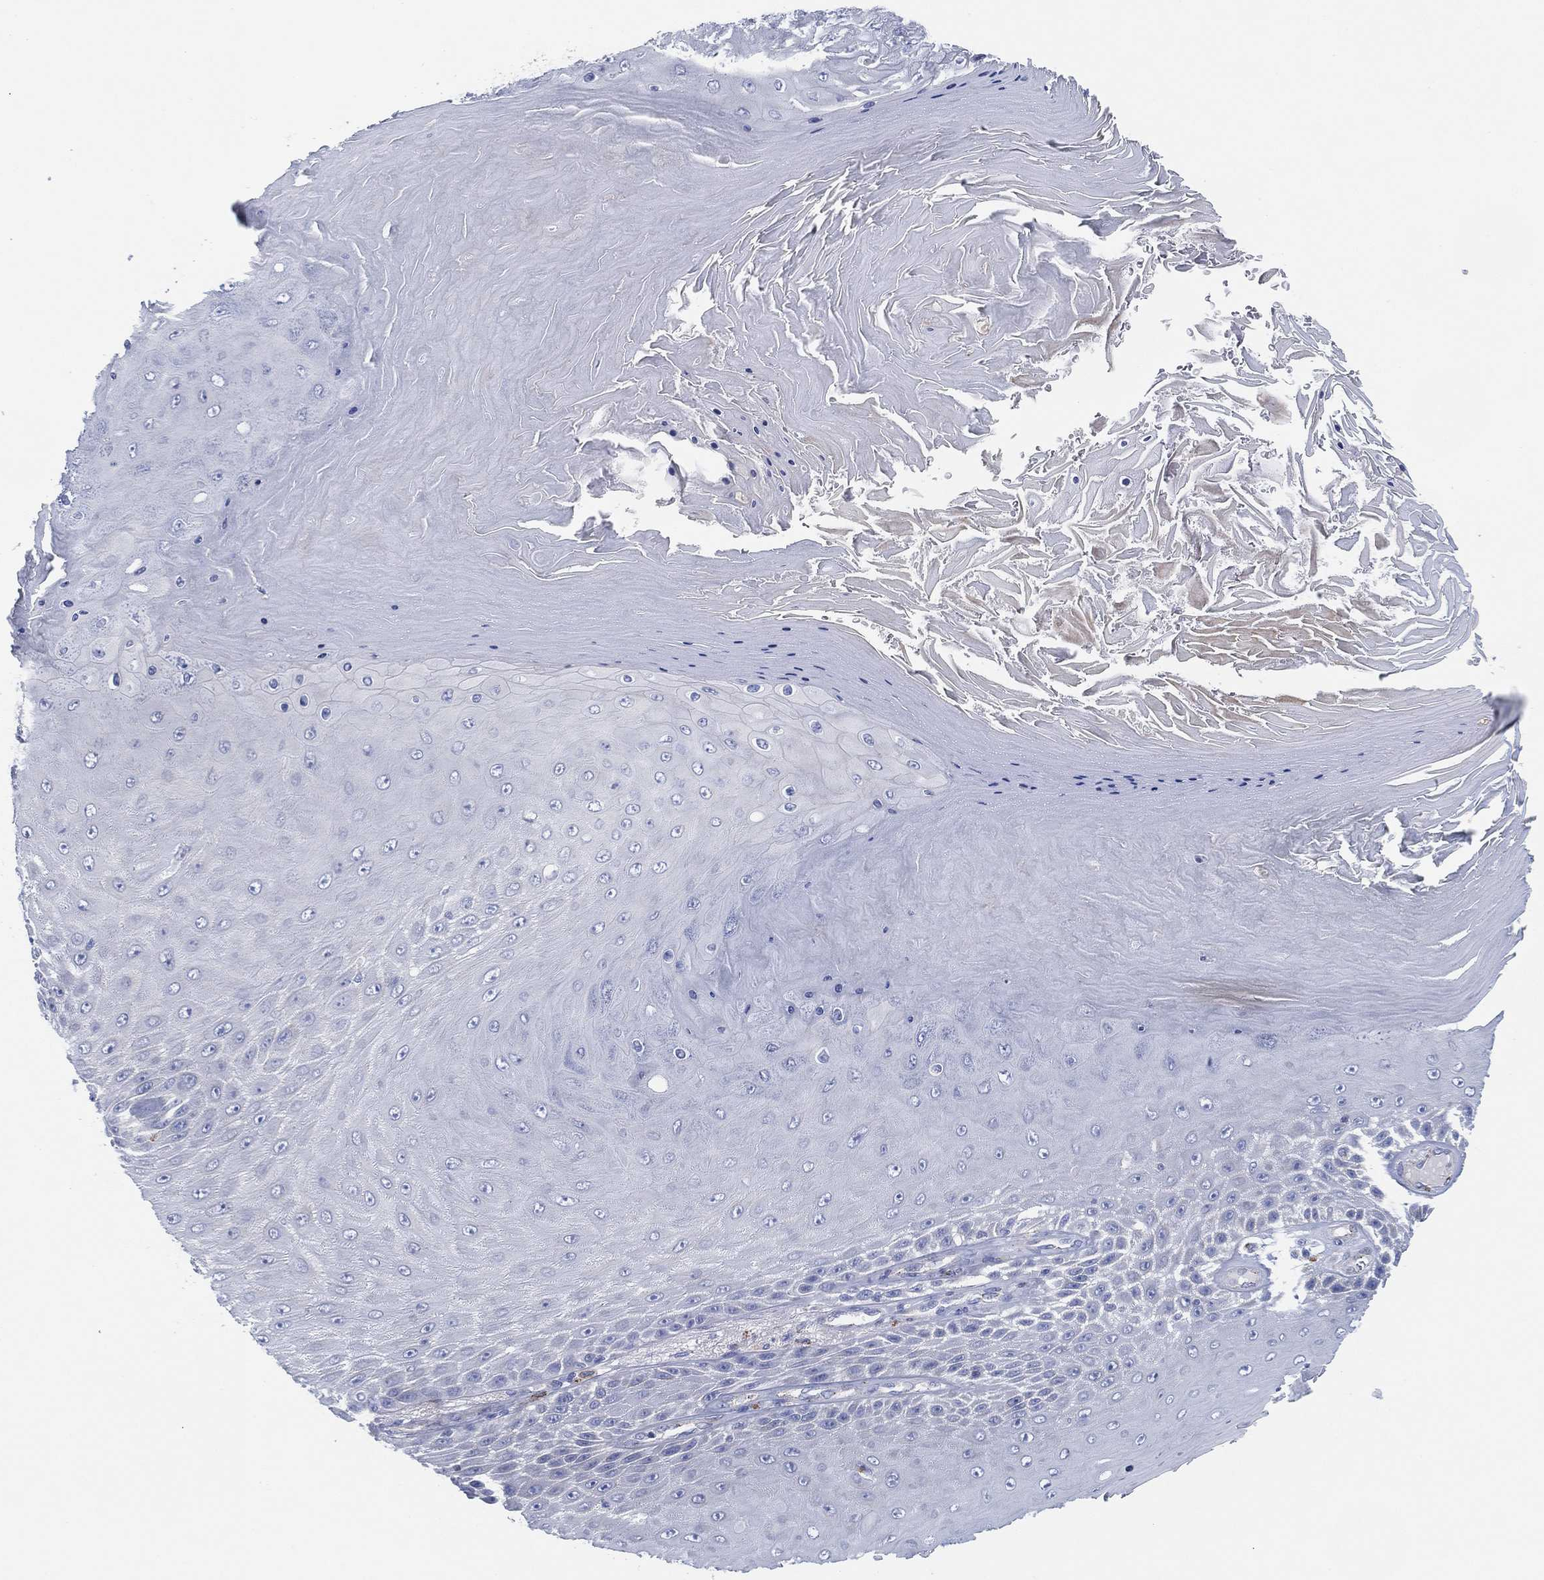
{"staining": {"intensity": "negative", "quantity": "none", "location": "none"}, "tissue": "skin cancer", "cell_type": "Tumor cells", "image_type": "cancer", "snomed": [{"axis": "morphology", "description": "Squamous cell carcinoma, NOS"}, {"axis": "topography", "description": "Skin"}], "caption": "Protein analysis of skin cancer (squamous cell carcinoma) demonstrates no significant expression in tumor cells.", "gene": "GALNS", "patient": {"sex": "male", "age": 62}}